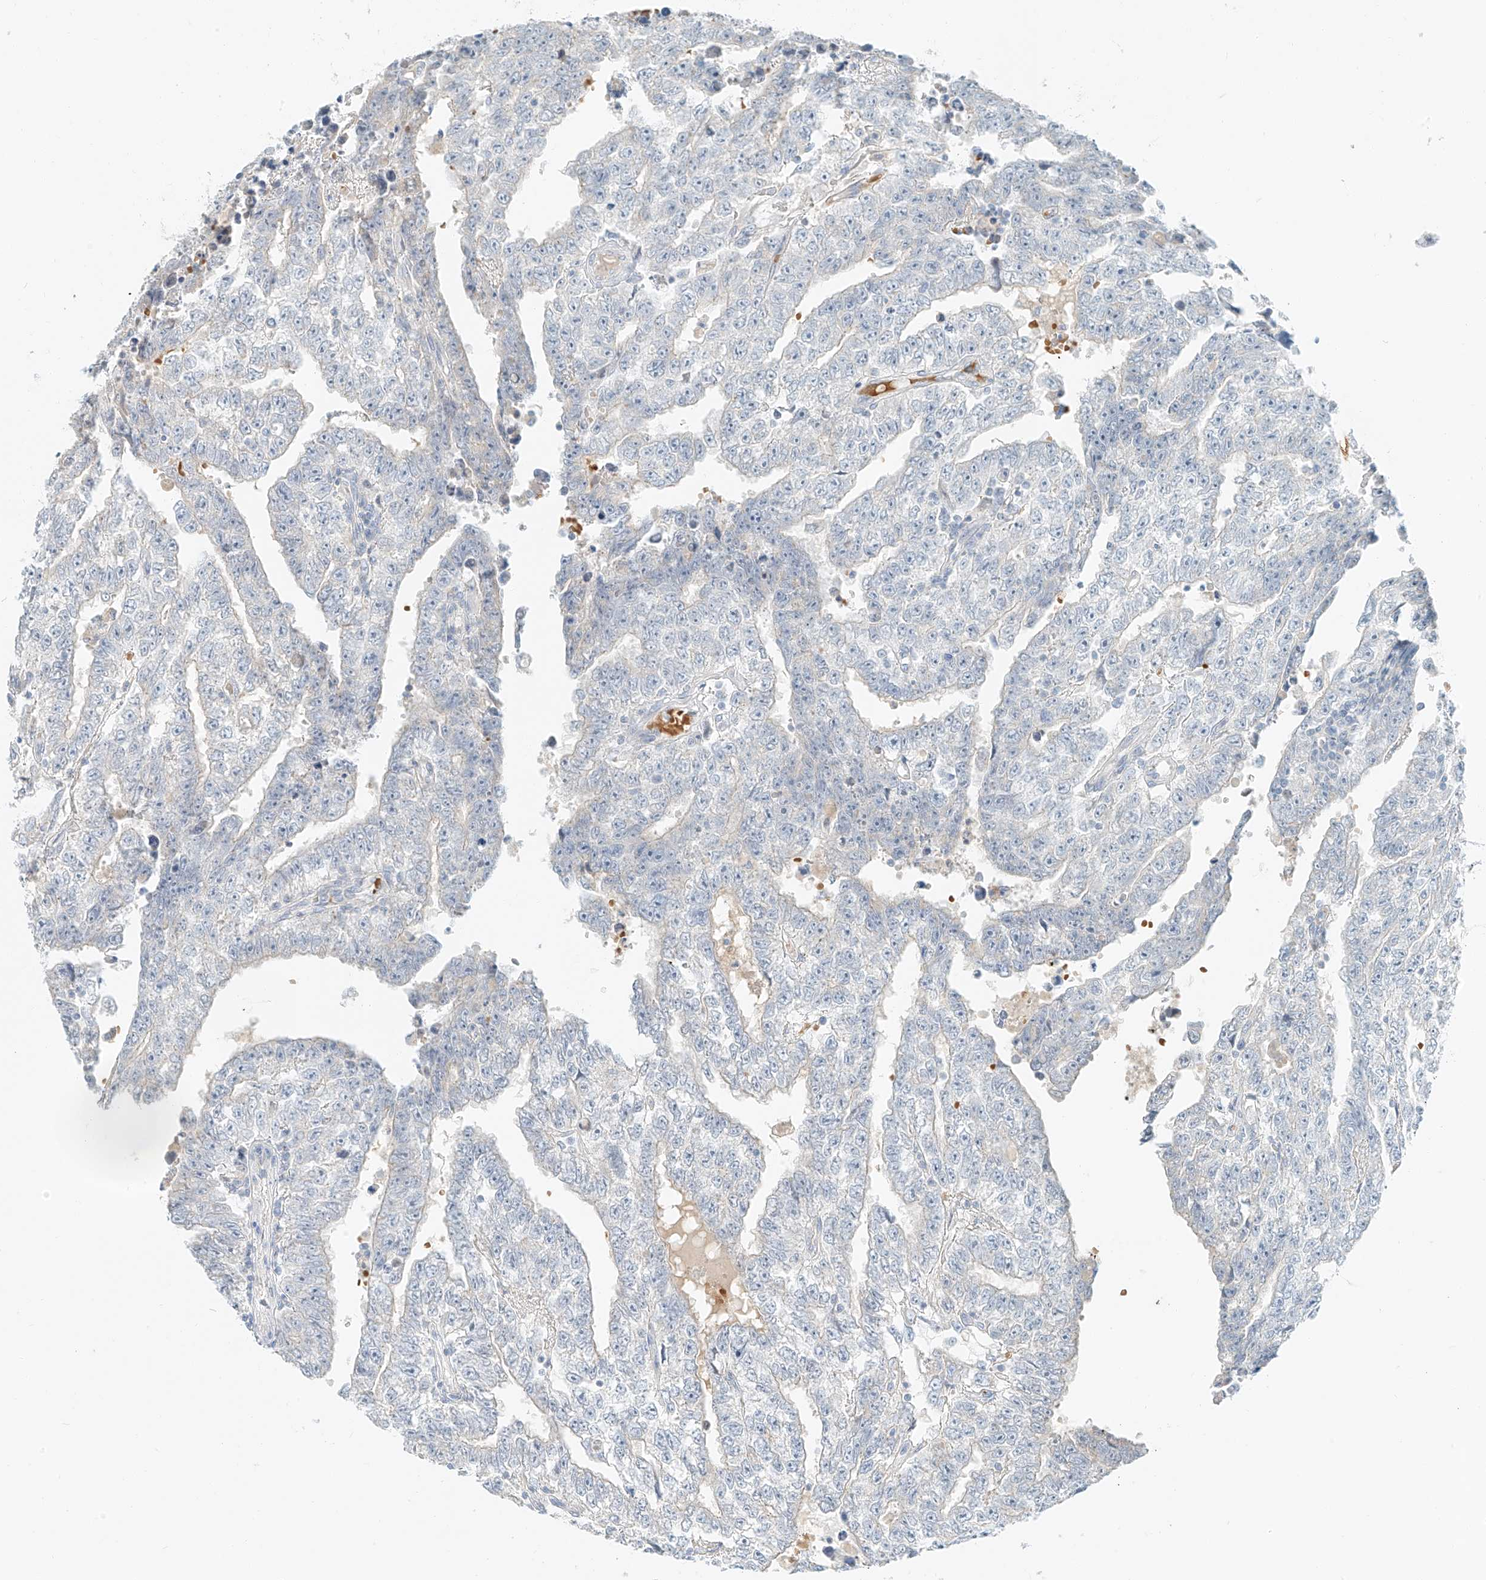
{"staining": {"intensity": "negative", "quantity": "none", "location": "none"}, "tissue": "testis cancer", "cell_type": "Tumor cells", "image_type": "cancer", "snomed": [{"axis": "morphology", "description": "Carcinoma, Embryonal, NOS"}, {"axis": "topography", "description": "Testis"}], "caption": "High magnification brightfield microscopy of testis cancer stained with DAB (3,3'-diaminobenzidine) (brown) and counterstained with hematoxylin (blue): tumor cells show no significant positivity.", "gene": "PGC", "patient": {"sex": "male", "age": 25}}